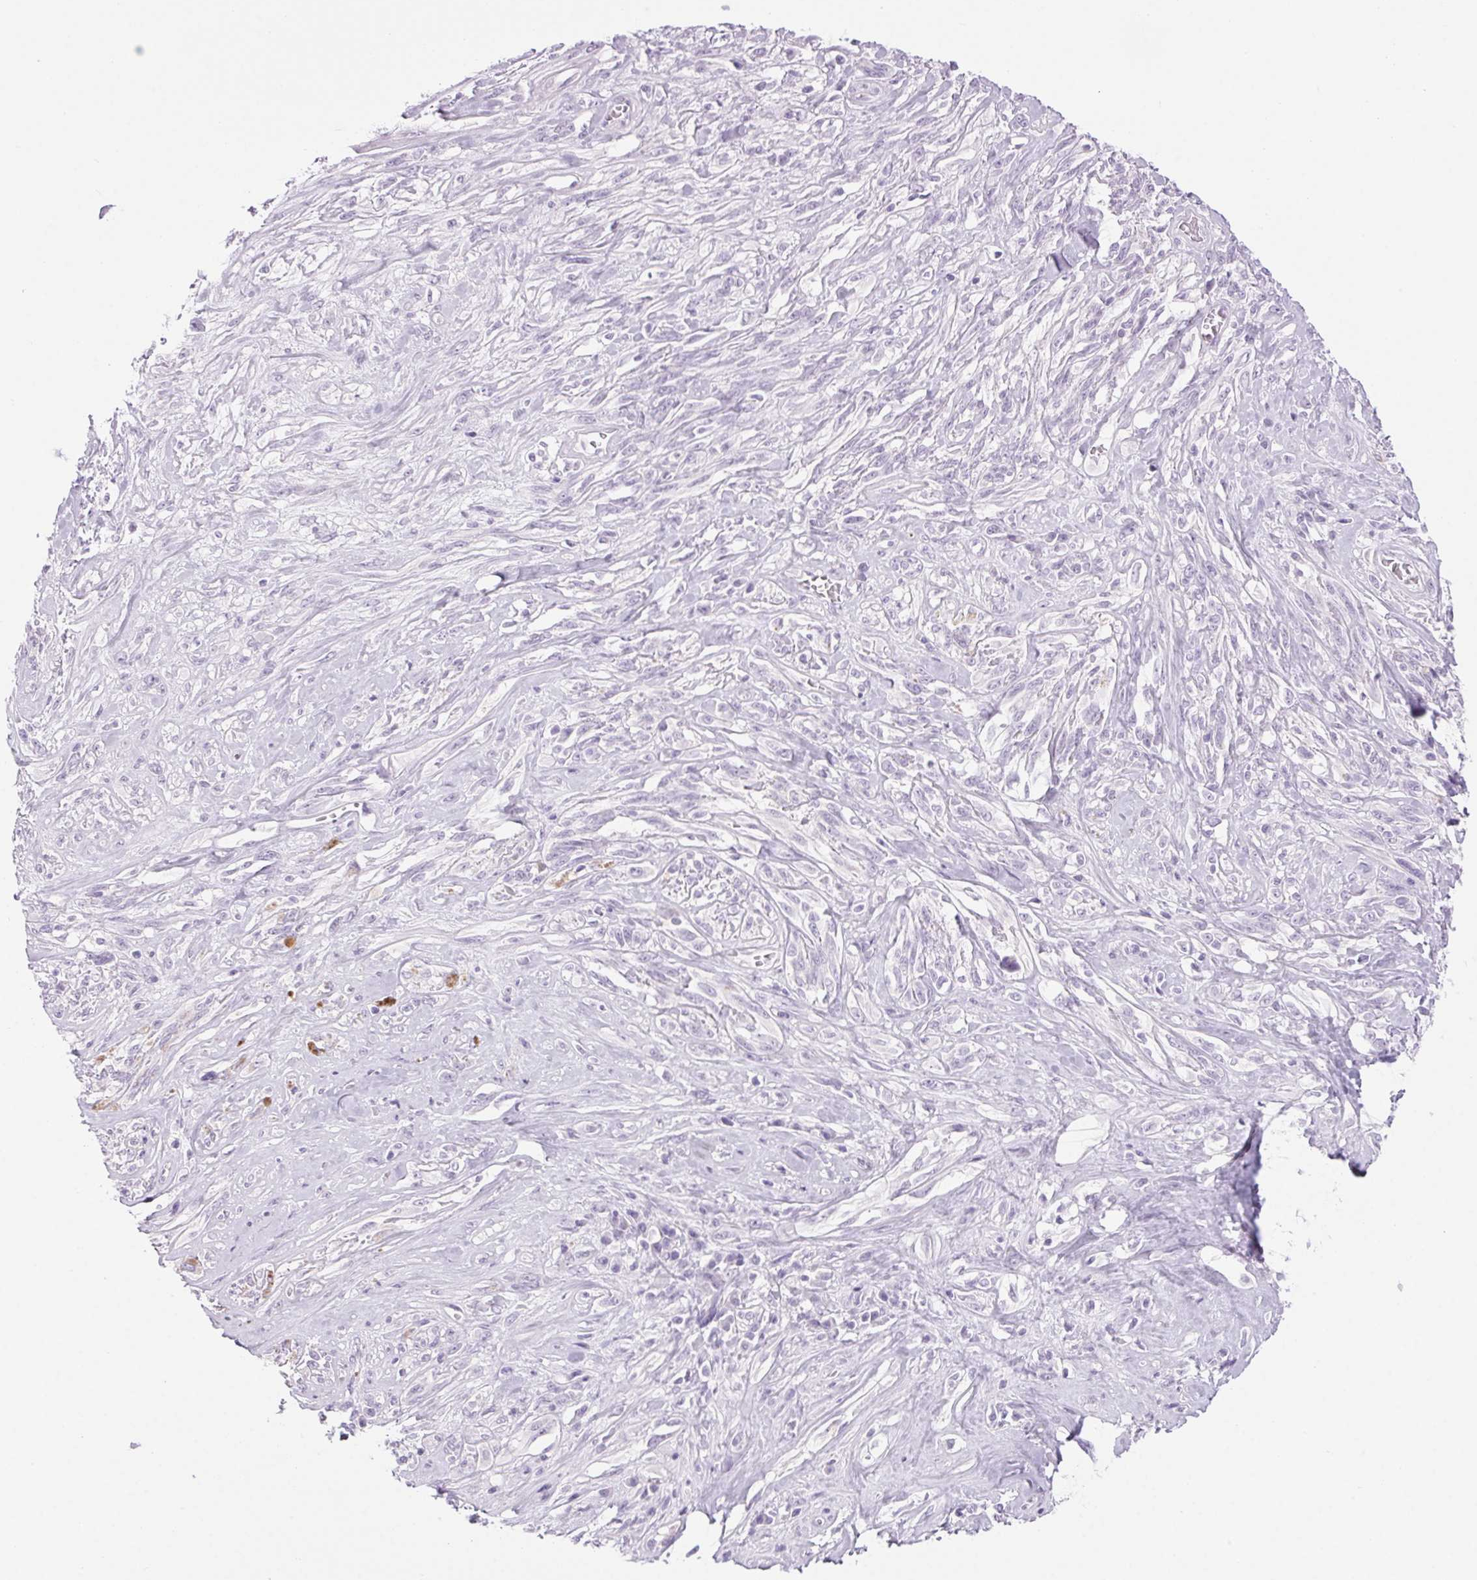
{"staining": {"intensity": "negative", "quantity": "none", "location": "none"}, "tissue": "melanoma", "cell_type": "Tumor cells", "image_type": "cancer", "snomed": [{"axis": "morphology", "description": "Malignant melanoma, NOS"}, {"axis": "topography", "description": "Skin"}], "caption": "Micrograph shows no protein expression in tumor cells of melanoma tissue.", "gene": "LRP2", "patient": {"sex": "female", "age": 91}}